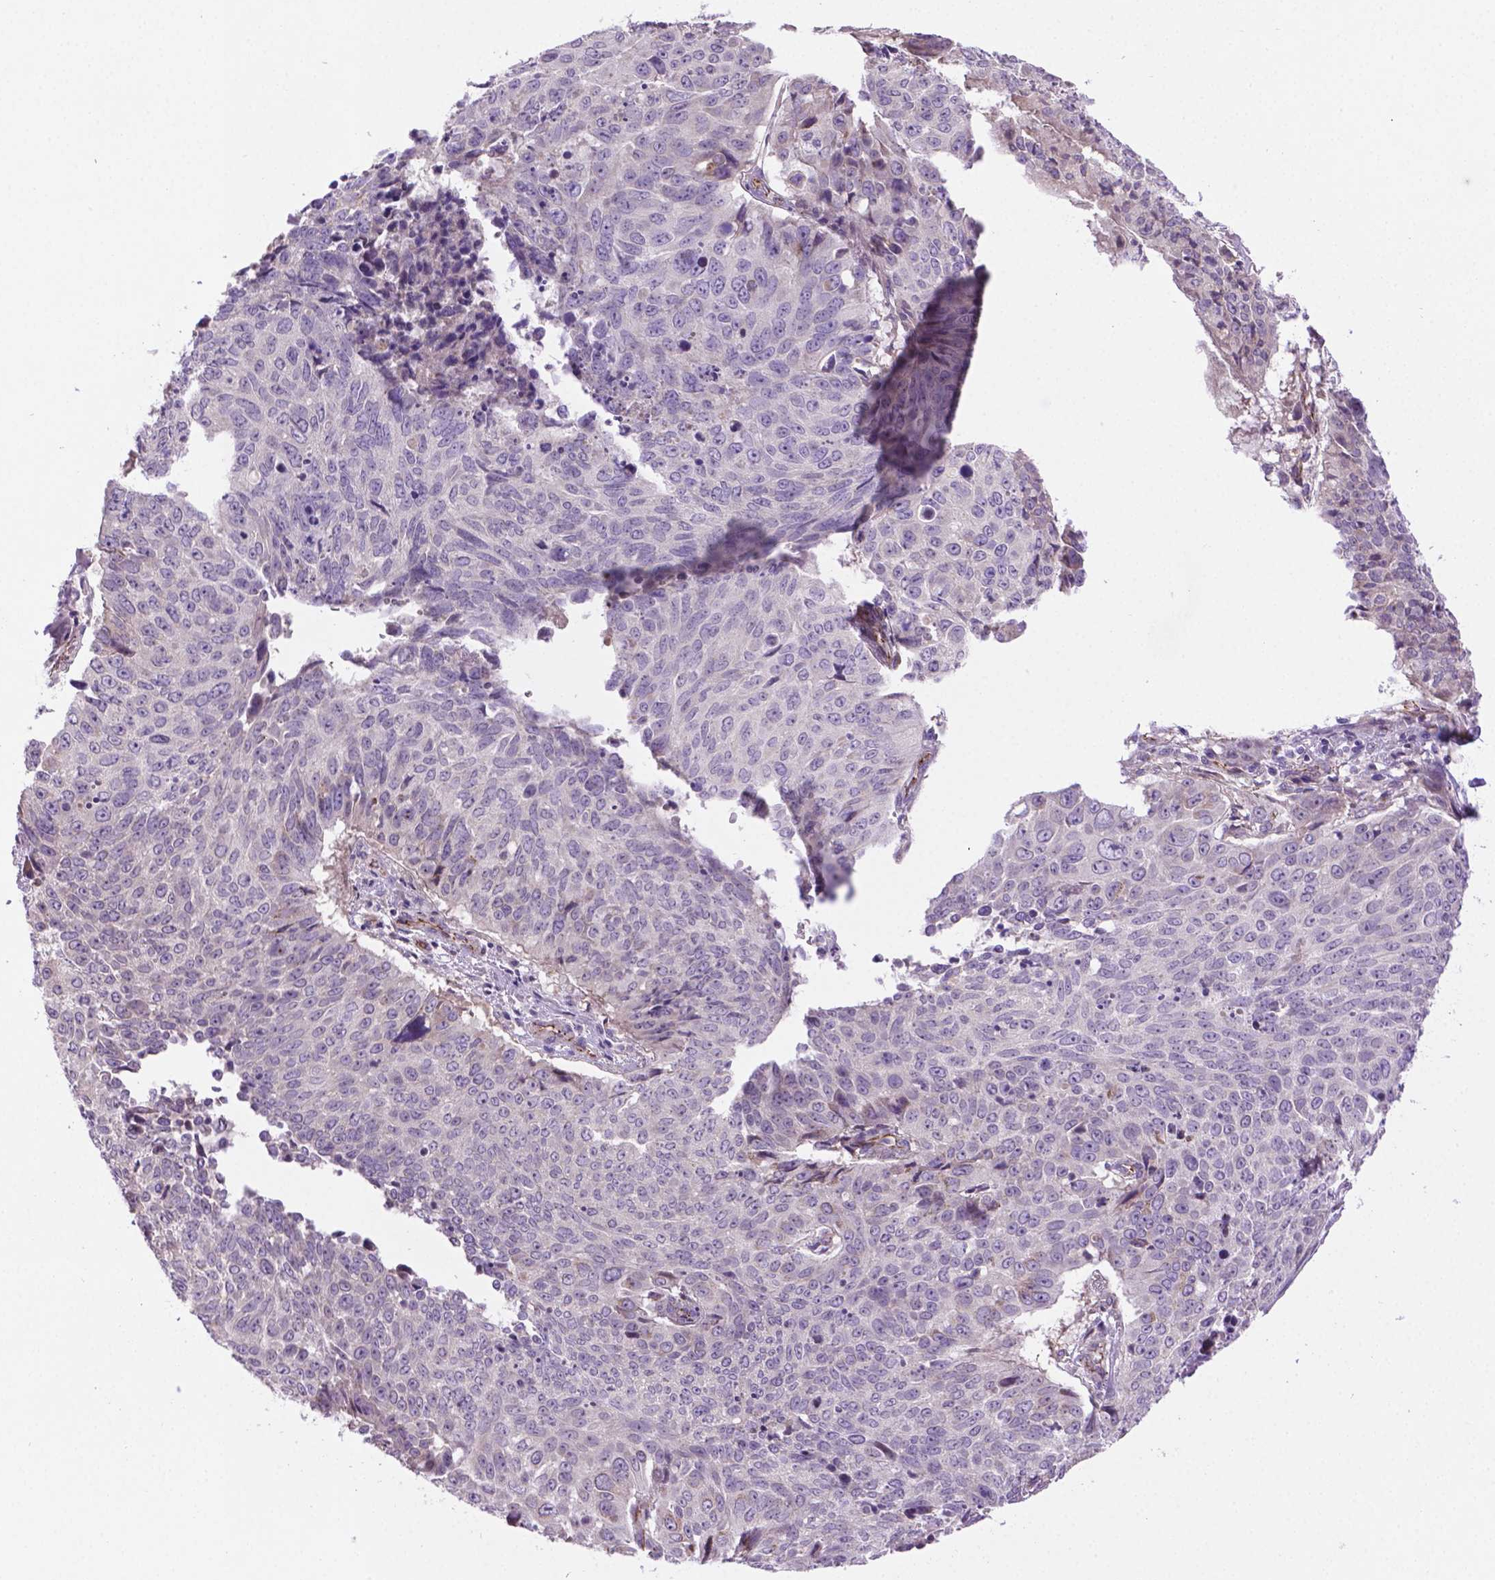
{"staining": {"intensity": "negative", "quantity": "none", "location": "none"}, "tissue": "lung cancer", "cell_type": "Tumor cells", "image_type": "cancer", "snomed": [{"axis": "morphology", "description": "Normal tissue, NOS"}, {"axis": "morphology", "description": "Squamous cell carcinoma, NOS"}, {"axis": "topography", "description": "Bronchus"}, {"axis": "topography", "description": "Lung"}], "caption": "Human lung squamous cell carcinoma stained for a protein using IHC reveals no positivity in tumor cells.", "gene": "CCER2", "patient": {"sex": "male", "age": 64}}